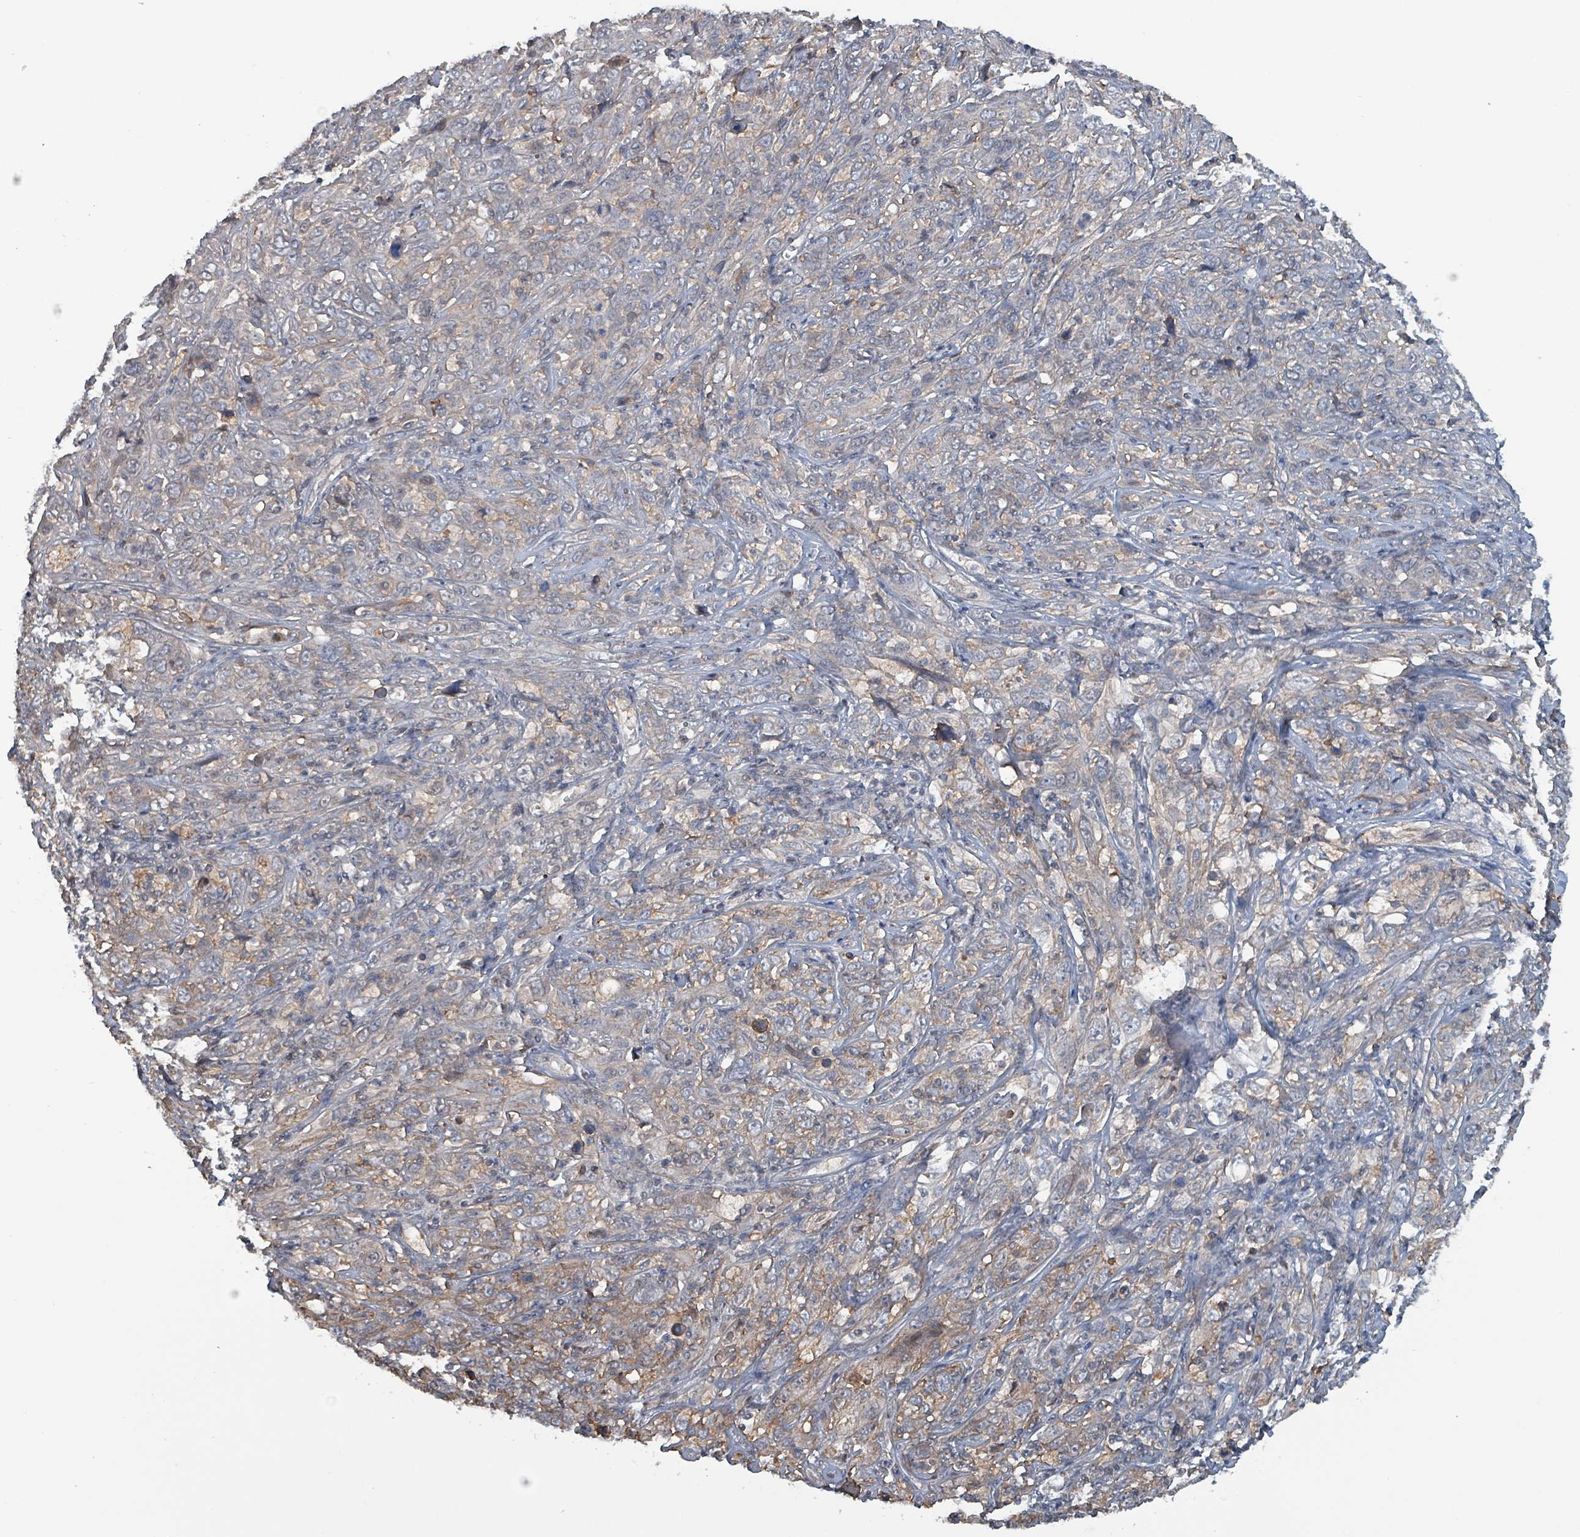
{"staining": {"intensity": "weak", "quantity": "25%-75%", "location": "cytoplasmic/membranous"}, "tissue": "cervical cancer", "cell_type": "Tumor cells", "image_type": "cancer", "snomed": [{"axis": "morphology", "description": "Squamous cell carcinoma, NOS"}, {"axis": "topography", "description": "Cervix"}], "caption": "Protein analysis of cervical cancer (squamous cell carcinoma) tissue exhibits weak cytoplasmic/membranous staining in approximately 25%-75% of tumor cells.", "gene": "BIVM", "patient": {"sex": "female", "age": 46}}